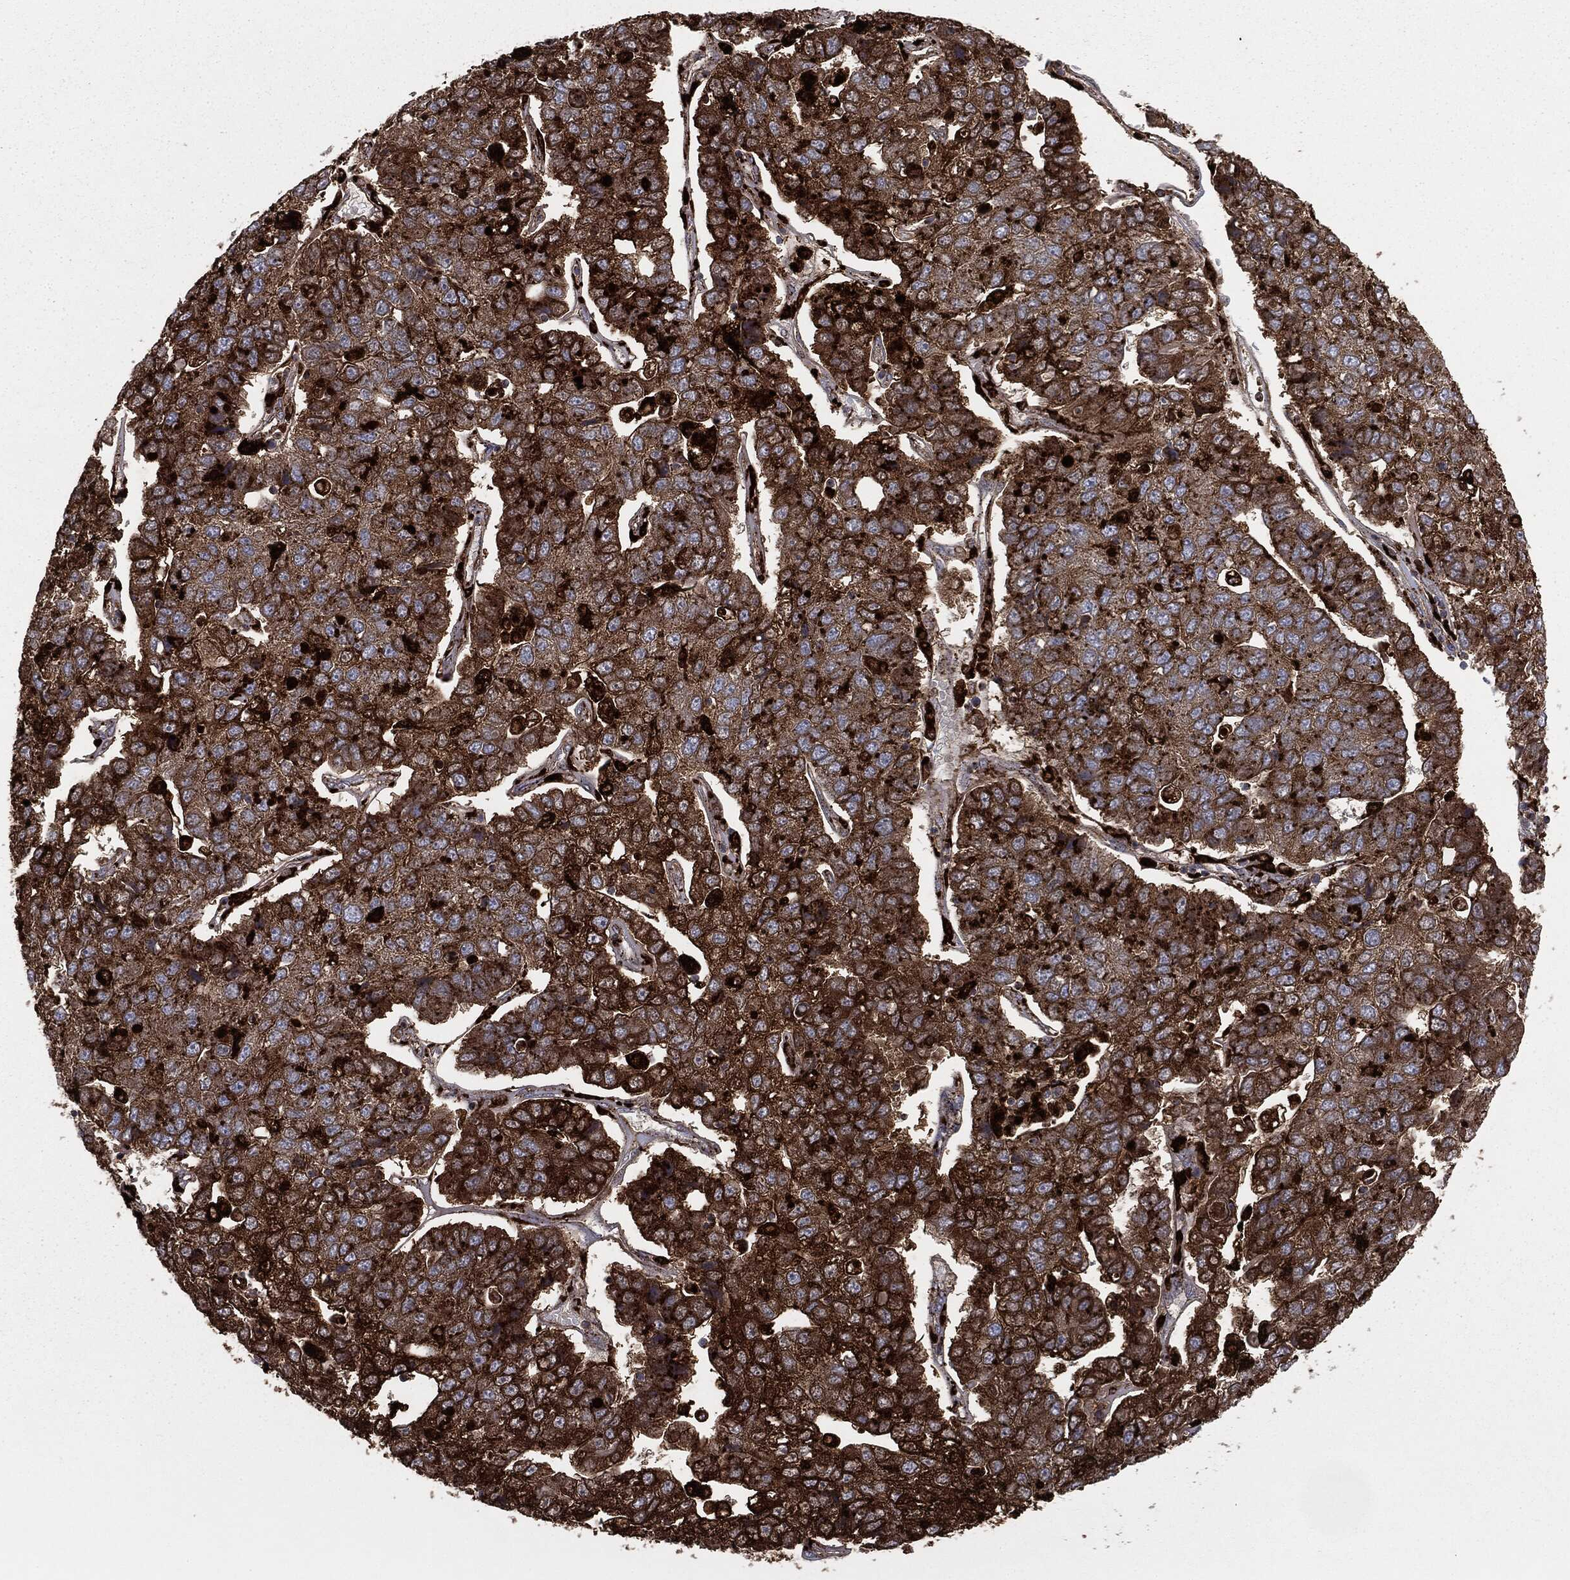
{"staining": {"intensity": "strong", "quantity": ">75%", "location": "cytoplasmic/membranous"}, "tissue": "pancreatic cancer", "cell_type": "Tumor cells", "image_type": "cancer", "snomed": [{"axis": "morphology", "description": "Adenocarcinoma, NOS"}, {"axis": "topography", "description": "Pancreas"}], "caption": "DAB (3,3'-diaminobenzidine) immunohistochemical staining of pancreatic adenocarcinoma demonstrates strong cytoplasmic/membranous protein expression in about >75% of tumor cells.", "gene": "CTSA", "patient": {"sex": "female", "age": 61}}